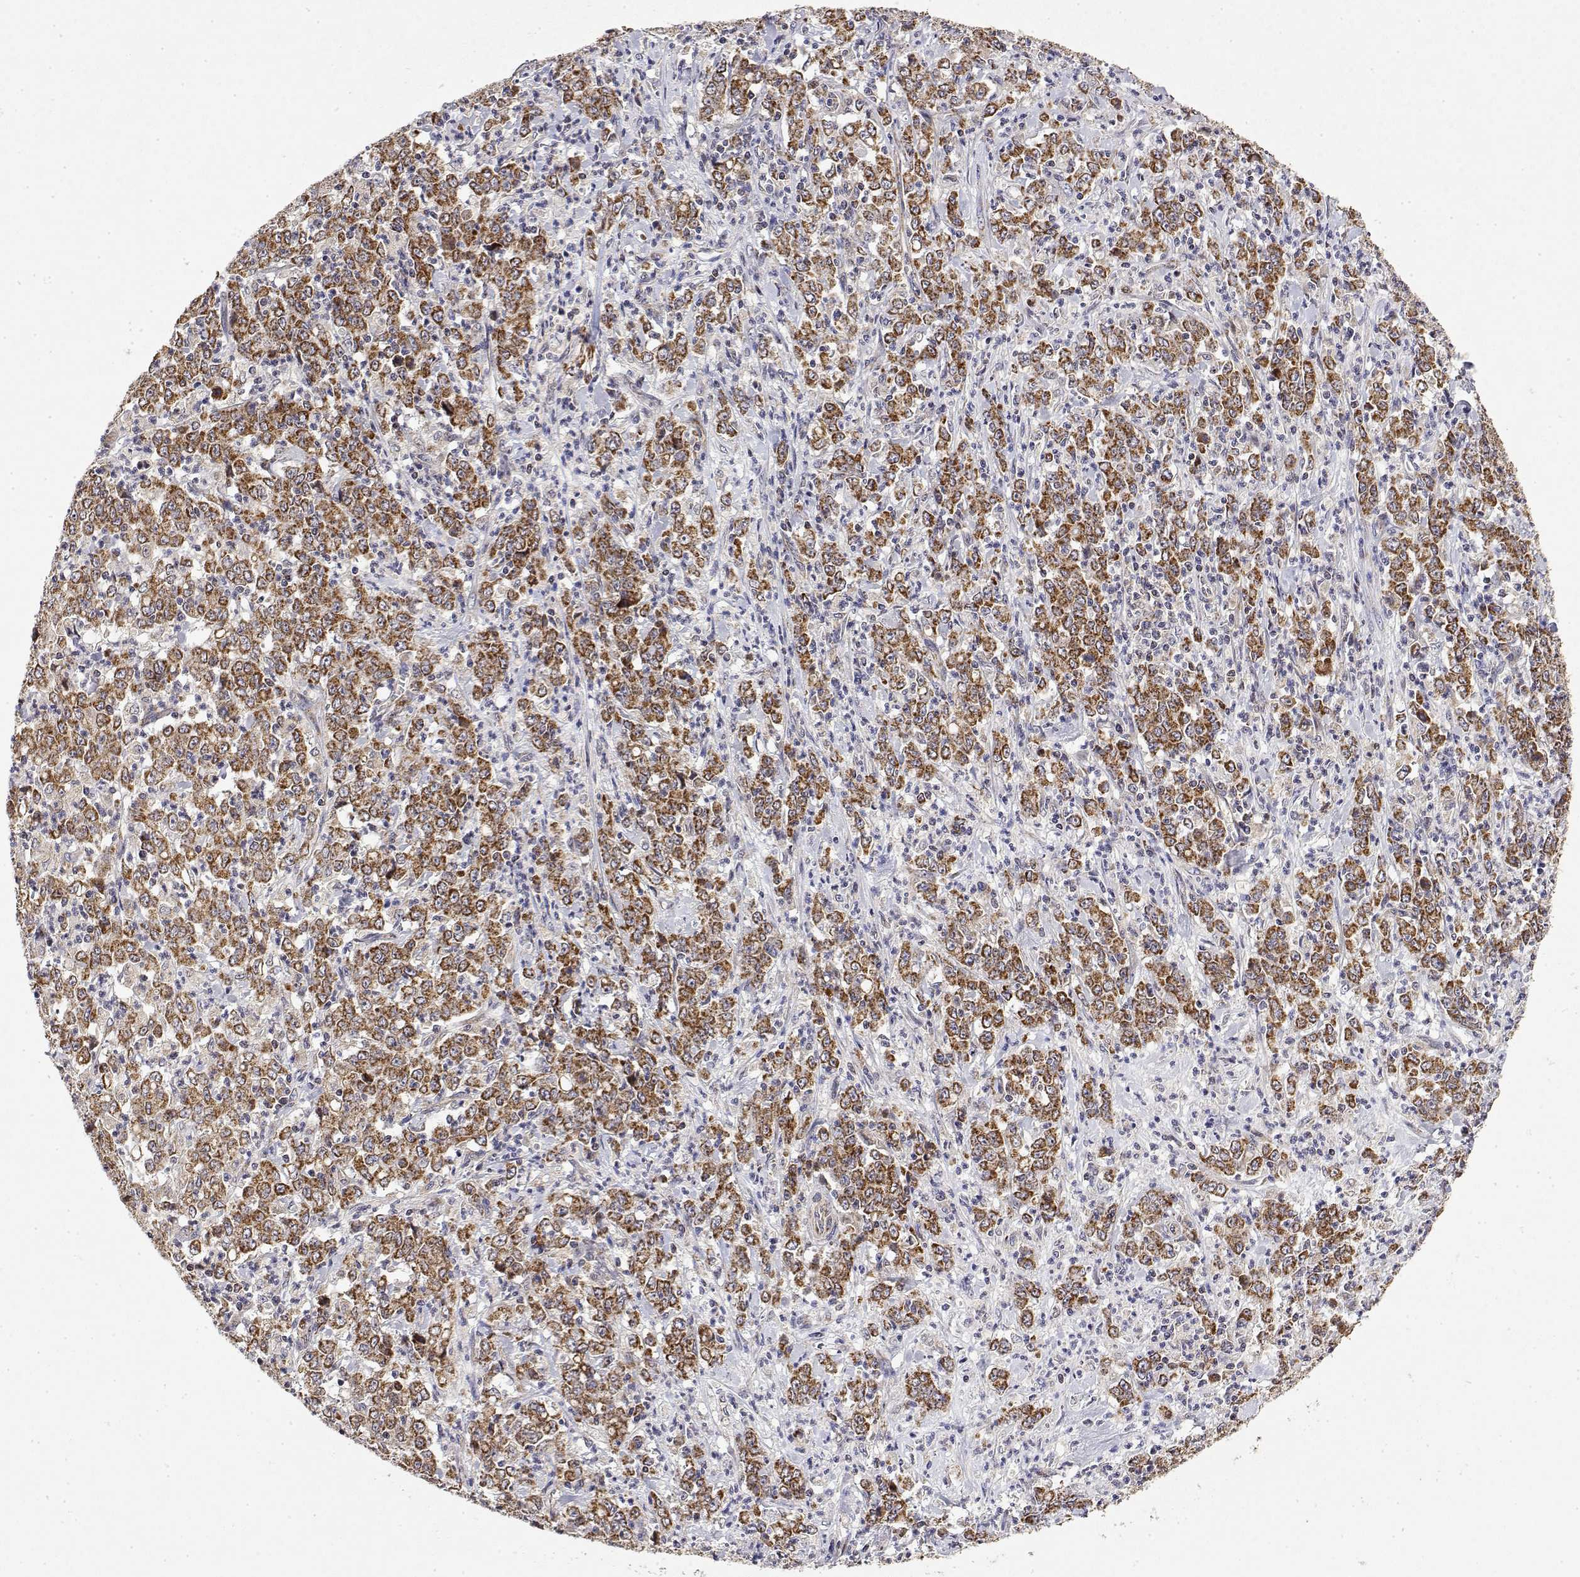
{"staining": {"intensity": "moderate", "quantity": ">75%", "location": "cytoplasmic/membranous"}, "tissue": "stomach cancer", "cell_type": "Tumor cells", "image_type": "cancer", "snomed": [{"axis": "morphology", "description": "Adenocarcinoma, NOS"}, {"axis": "topography", "description": "Stomach, lower"}], "caption": "Immunohistochemical staining of stomach cancer exhibits medium levels of moderate cytoplasmic/membranous protein positivity in approximately >75% of tumor cells.", "gene": "GADD45GIP1", "patient": {"sex": "female", "age": 71}}